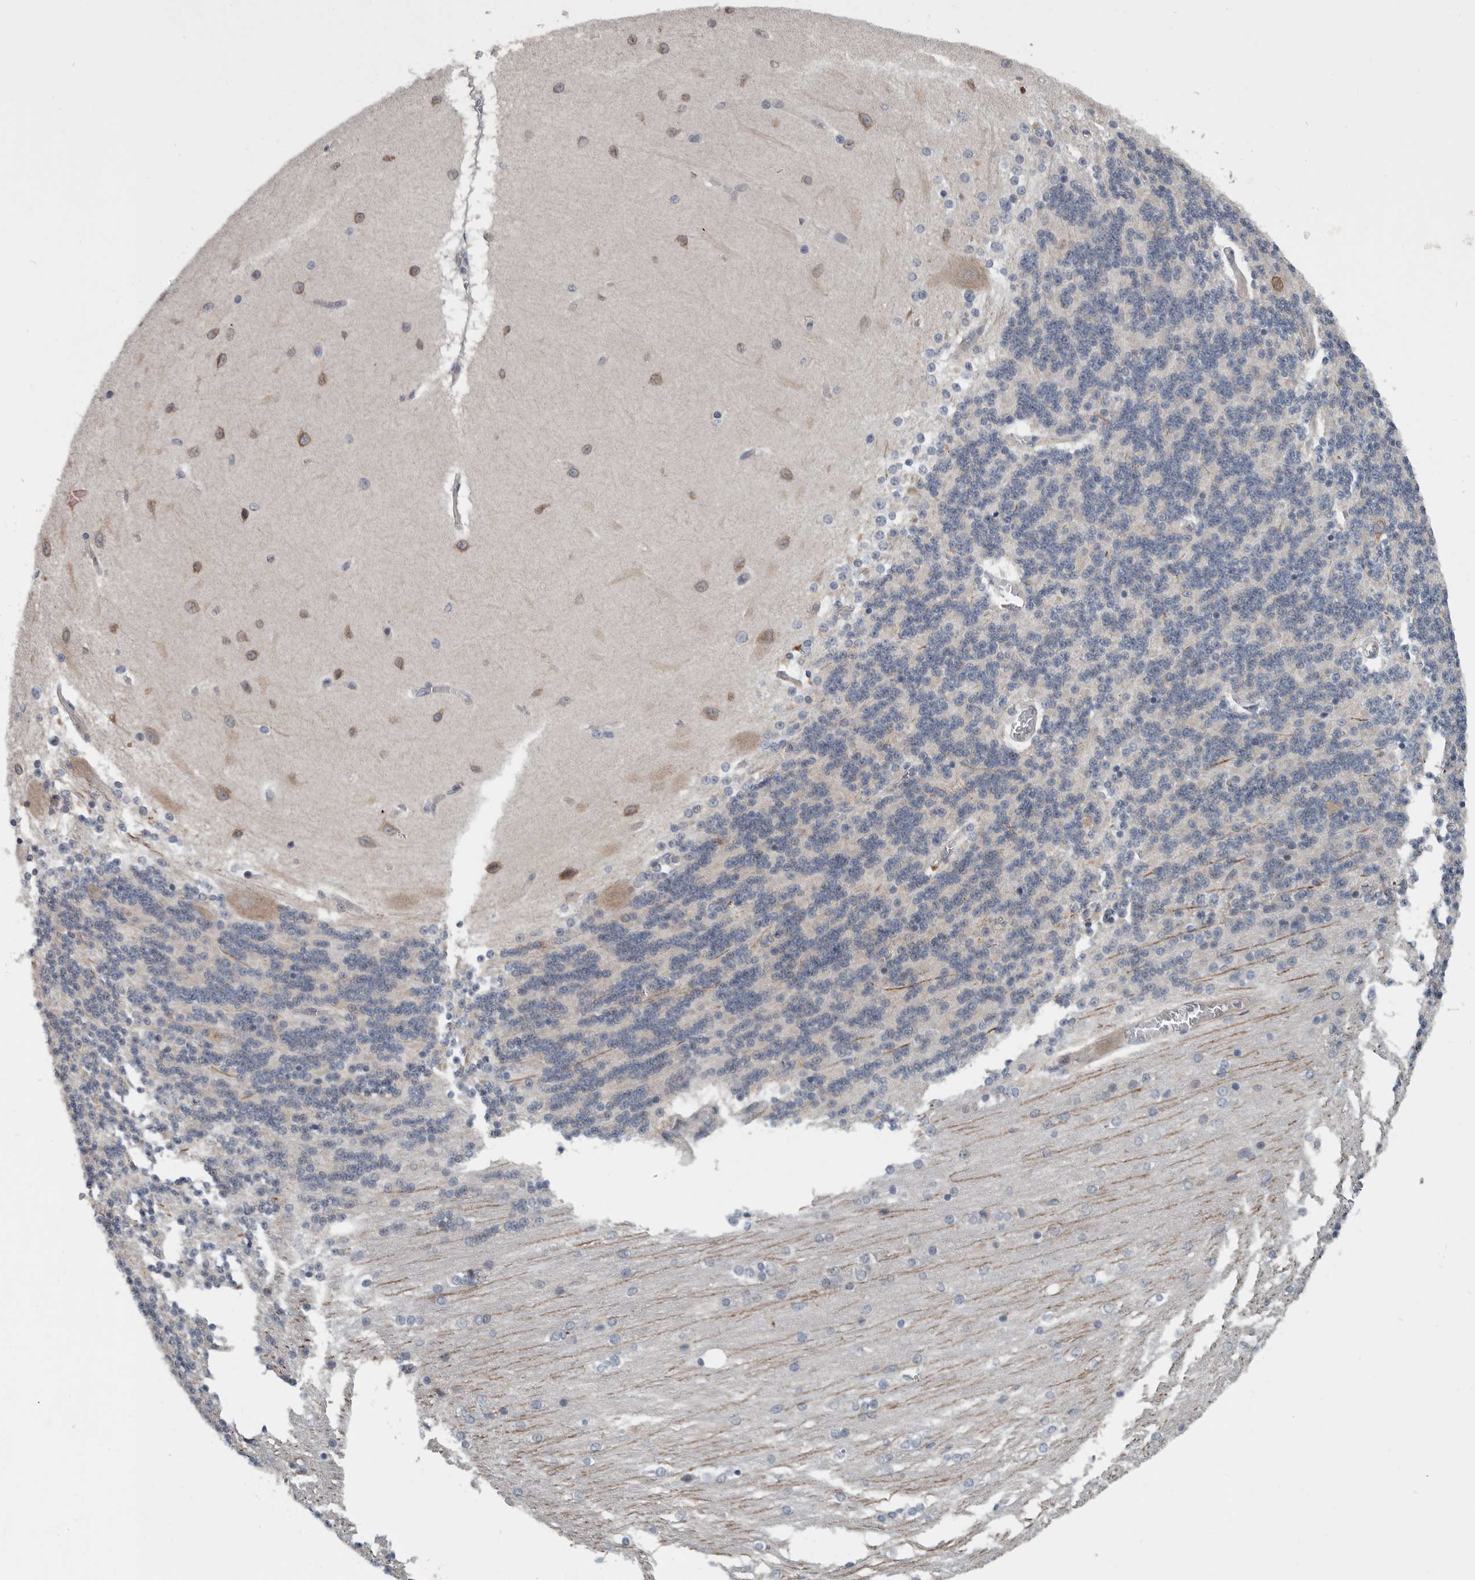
{"staining": {"intensity": "negative", "quantity": "none", "location": "none"}, "tissue": "cerebellum", "cell_type": "Cells in granular layer", "image_type": "normal", "snomed": [{"axis": "morphology", "description": "Normal tissue, NOS"}, {"axis": "topography", "description": "Cerebellum"}], "caption": "This is an immunohistochemistry histopathology image of benign cerebellum. There is no expression in cells in granular layer.", "gene": "TMEM199", "patient": {"sex": "female", "age": 54}}